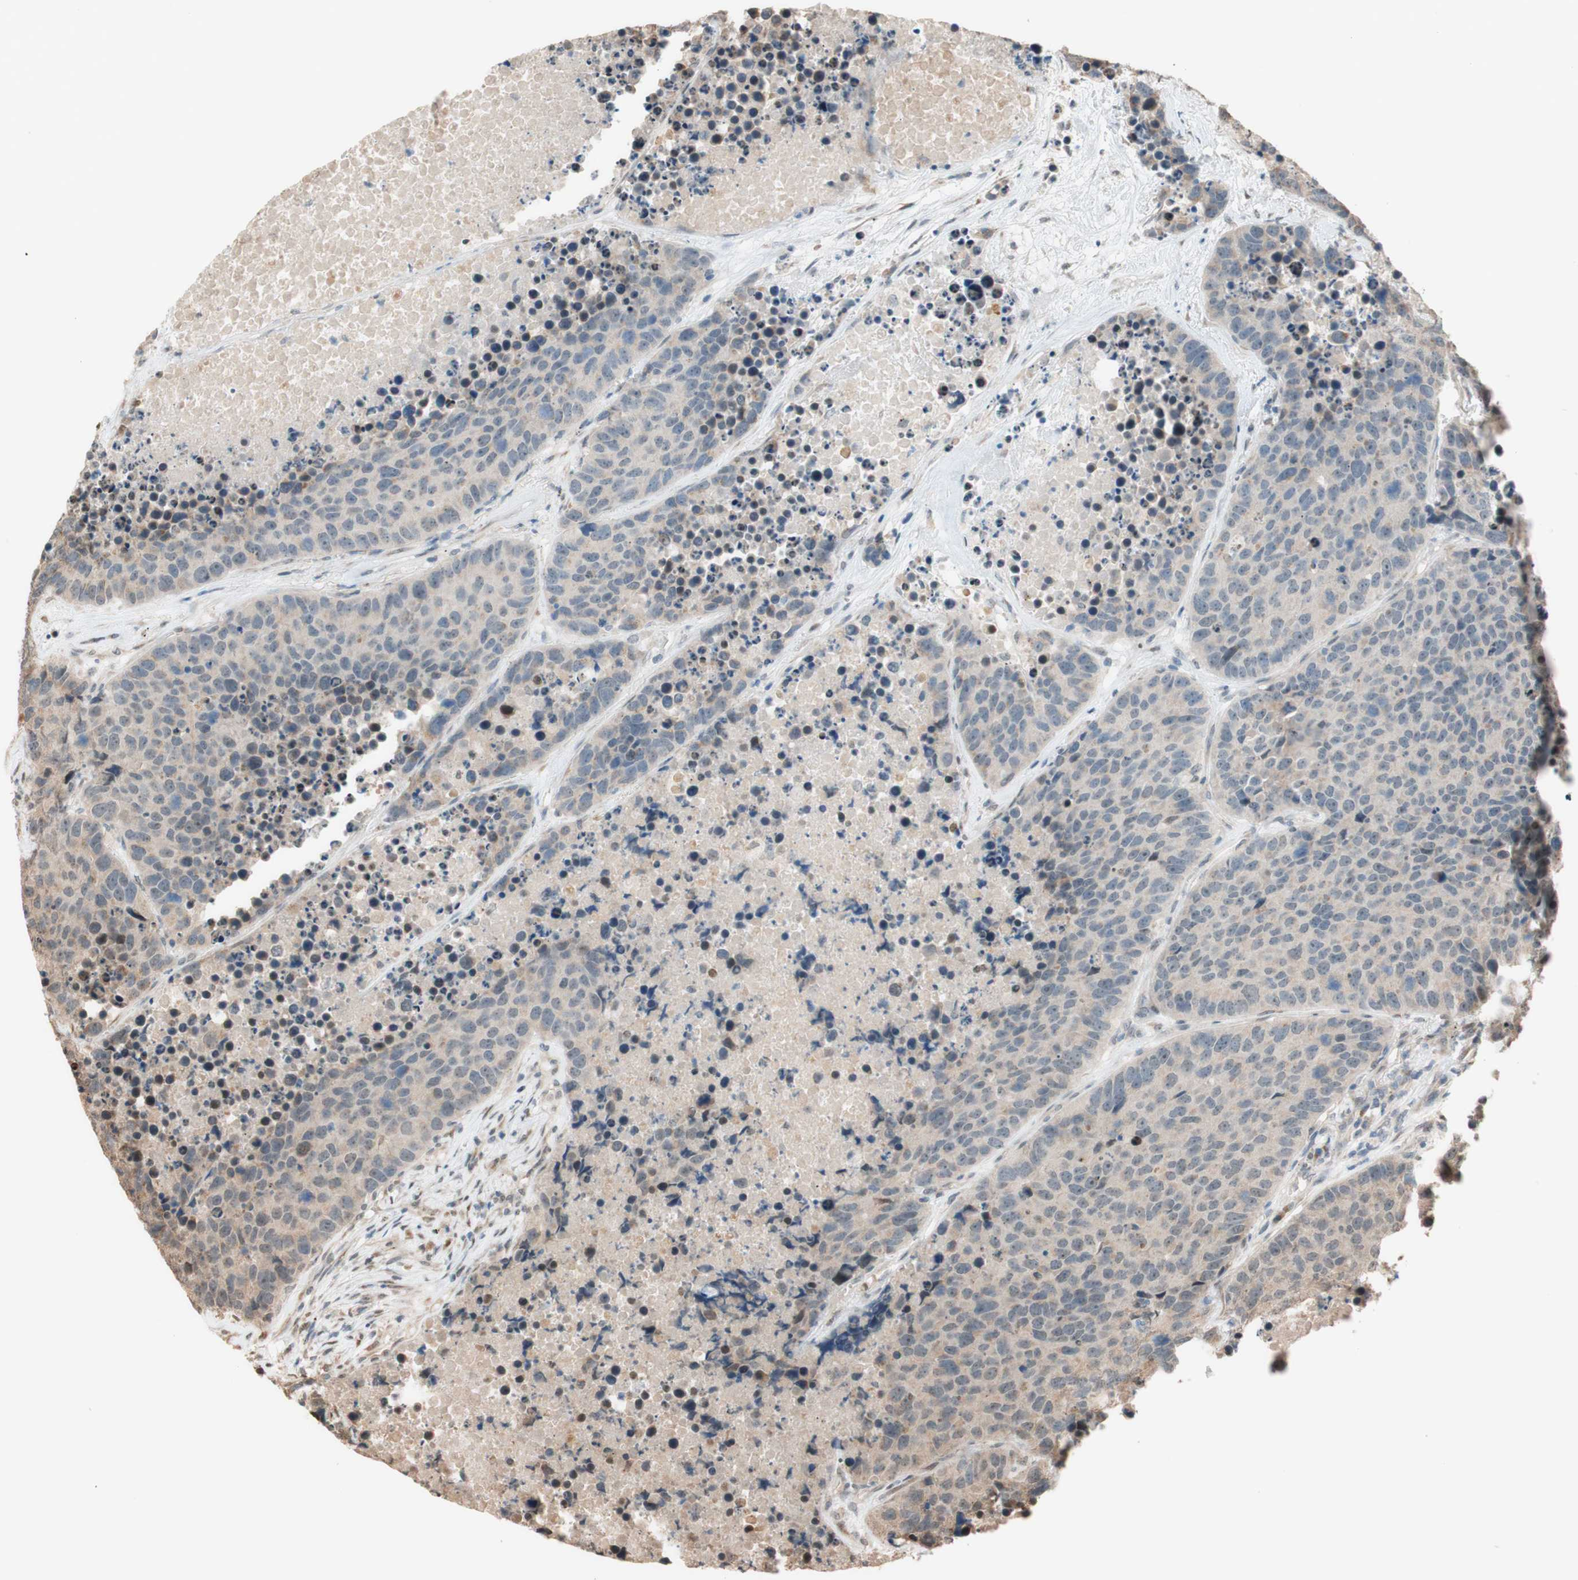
{"staining": {"intensity": "negative", "quantity": "none", "location": "none"}, "tissue": "carcinoid", "cell_type": "Tumor cells", "image_type": "cancer", "snomed": [{"axis": "morphology", "description": "Carcinoid, malignant, NOS"}, {"axis": "topography", "description": "Lung"}], "caption": "Immunohistochemistry of carcinoid shows no expression in tumor cells. Nuclei are stained in blue.", "gene": "CCNC", "patient": {"sex": "male", "age": 60}}